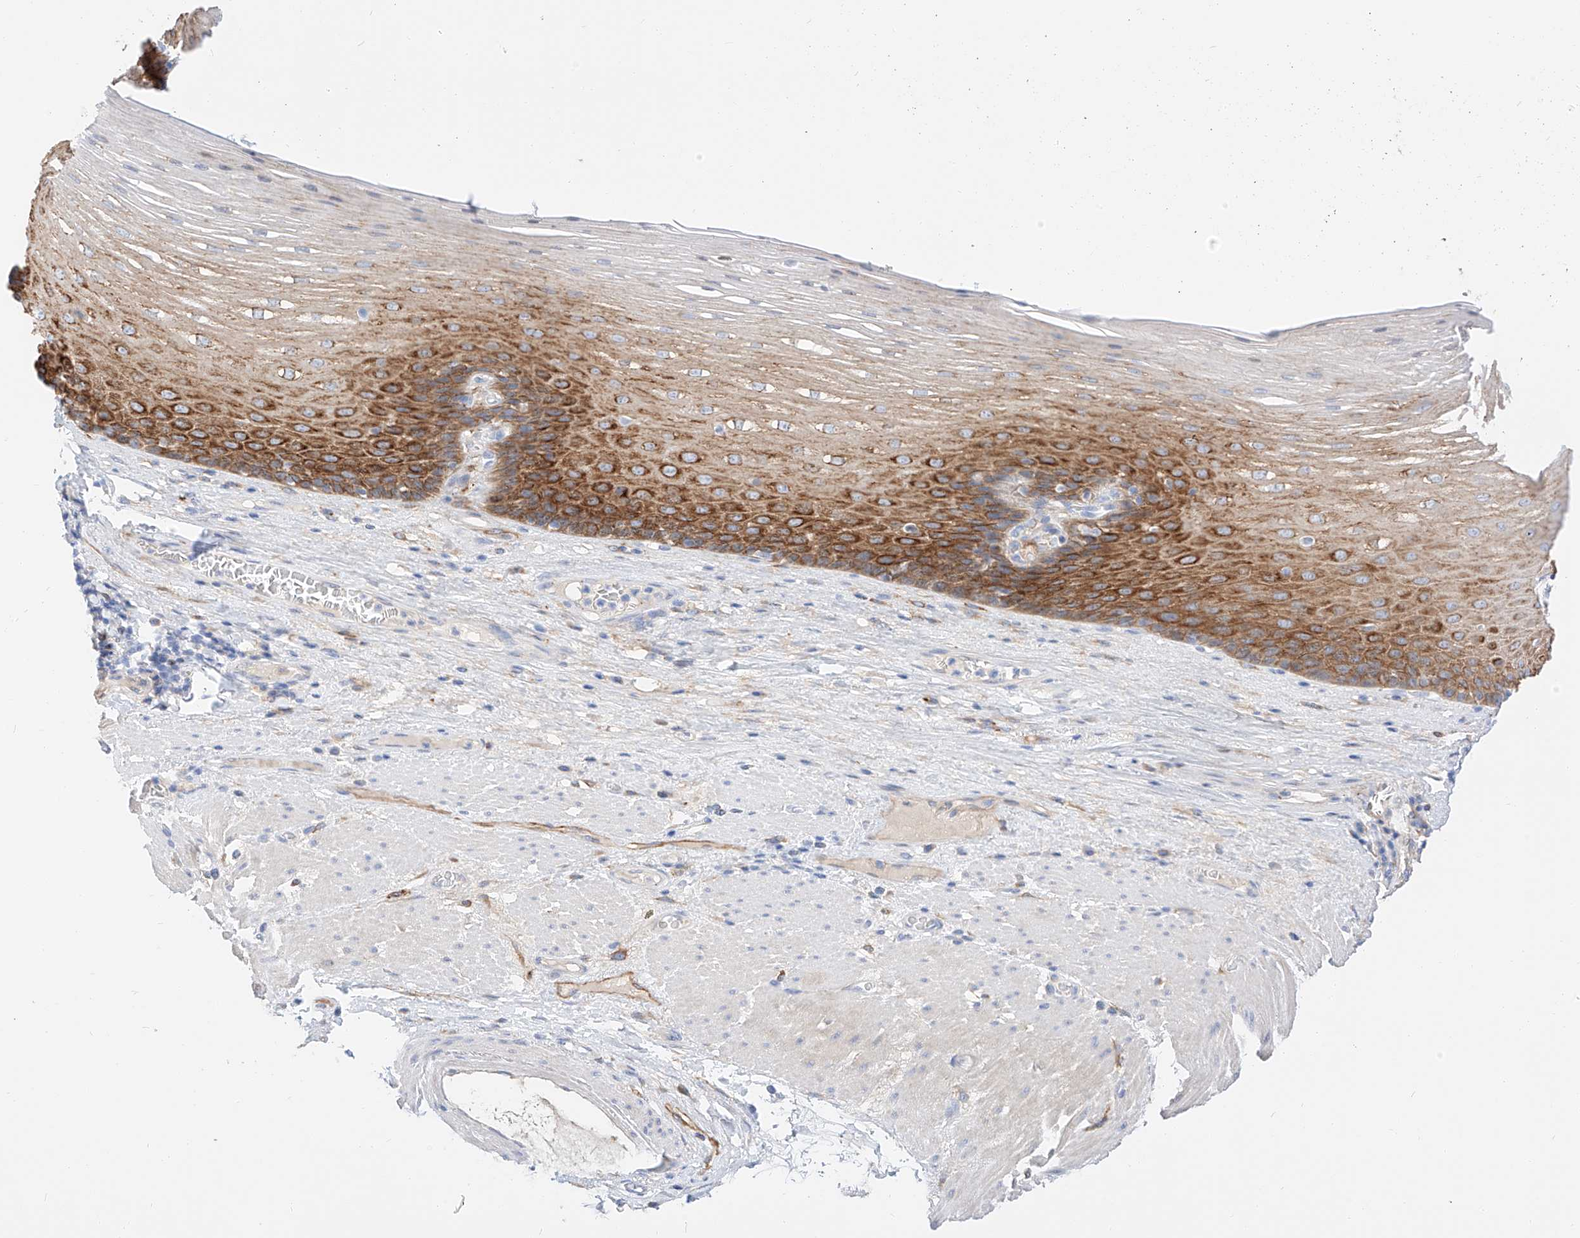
{"staining": {"intensity": "strong", "quantity": ">75%", "location": "cytoplasmic/membranous"}, "tissue": "esophagus", "cell_type": "Squamous epithelial cells", "image_type": "normal", "snomed": [{"axis": "morphology", "description": "Normal tissue, NOS"}, {"axis": "topography", "description": "Esophagus"}], "caption": "Unremarkable esophagus exhibits strong cytoplasmic/membranous expression in approximately >75% of squamous epithelial cells, visualized by immunohistochemistry.", "gene": "MAP7", "patient": {"sex": "male", "age": 62}}